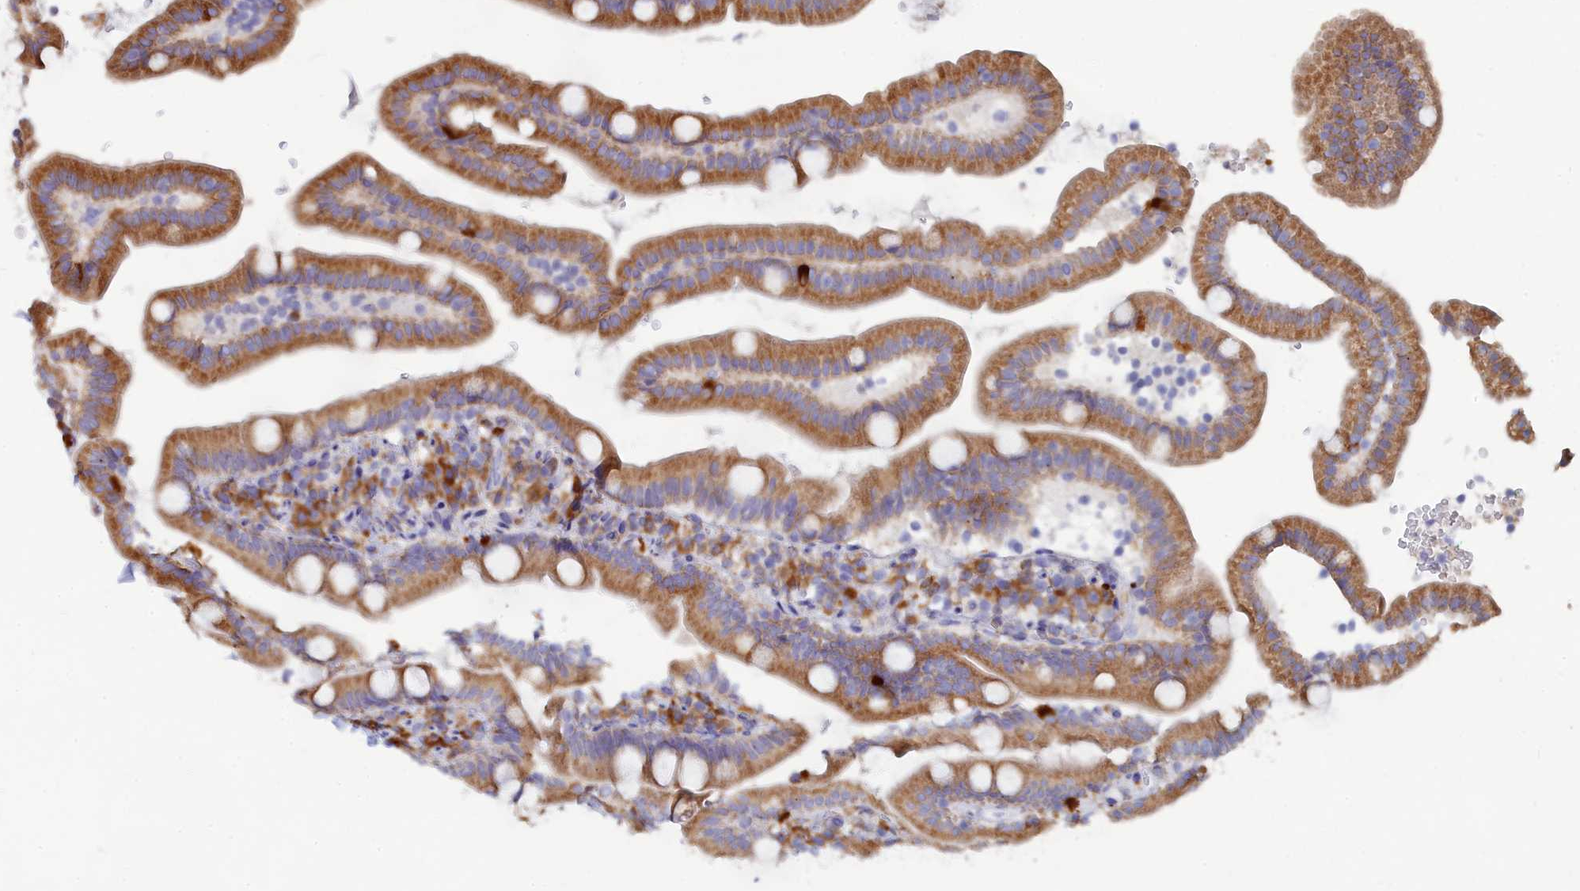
{"staining": {"intensity": "strong", "quantity": ">75%", "location": "cytoplasmic/membranous"}, "tissue": "duodenum", "cell_type": "Glandular cells", "image_type": "normal", "snomed": [{"axis": "morphology", "description": "Normal tissue, NOS"}, {"axis": "topography", "description": "Duodenum"}], "caption": "A brown stain highlights strong cytoplasmic/membranous expression of a protein in glandular cells of unremarkable duodenum.", "gene": "WDR35", "patient": {"sex": "female", "age": 67}}